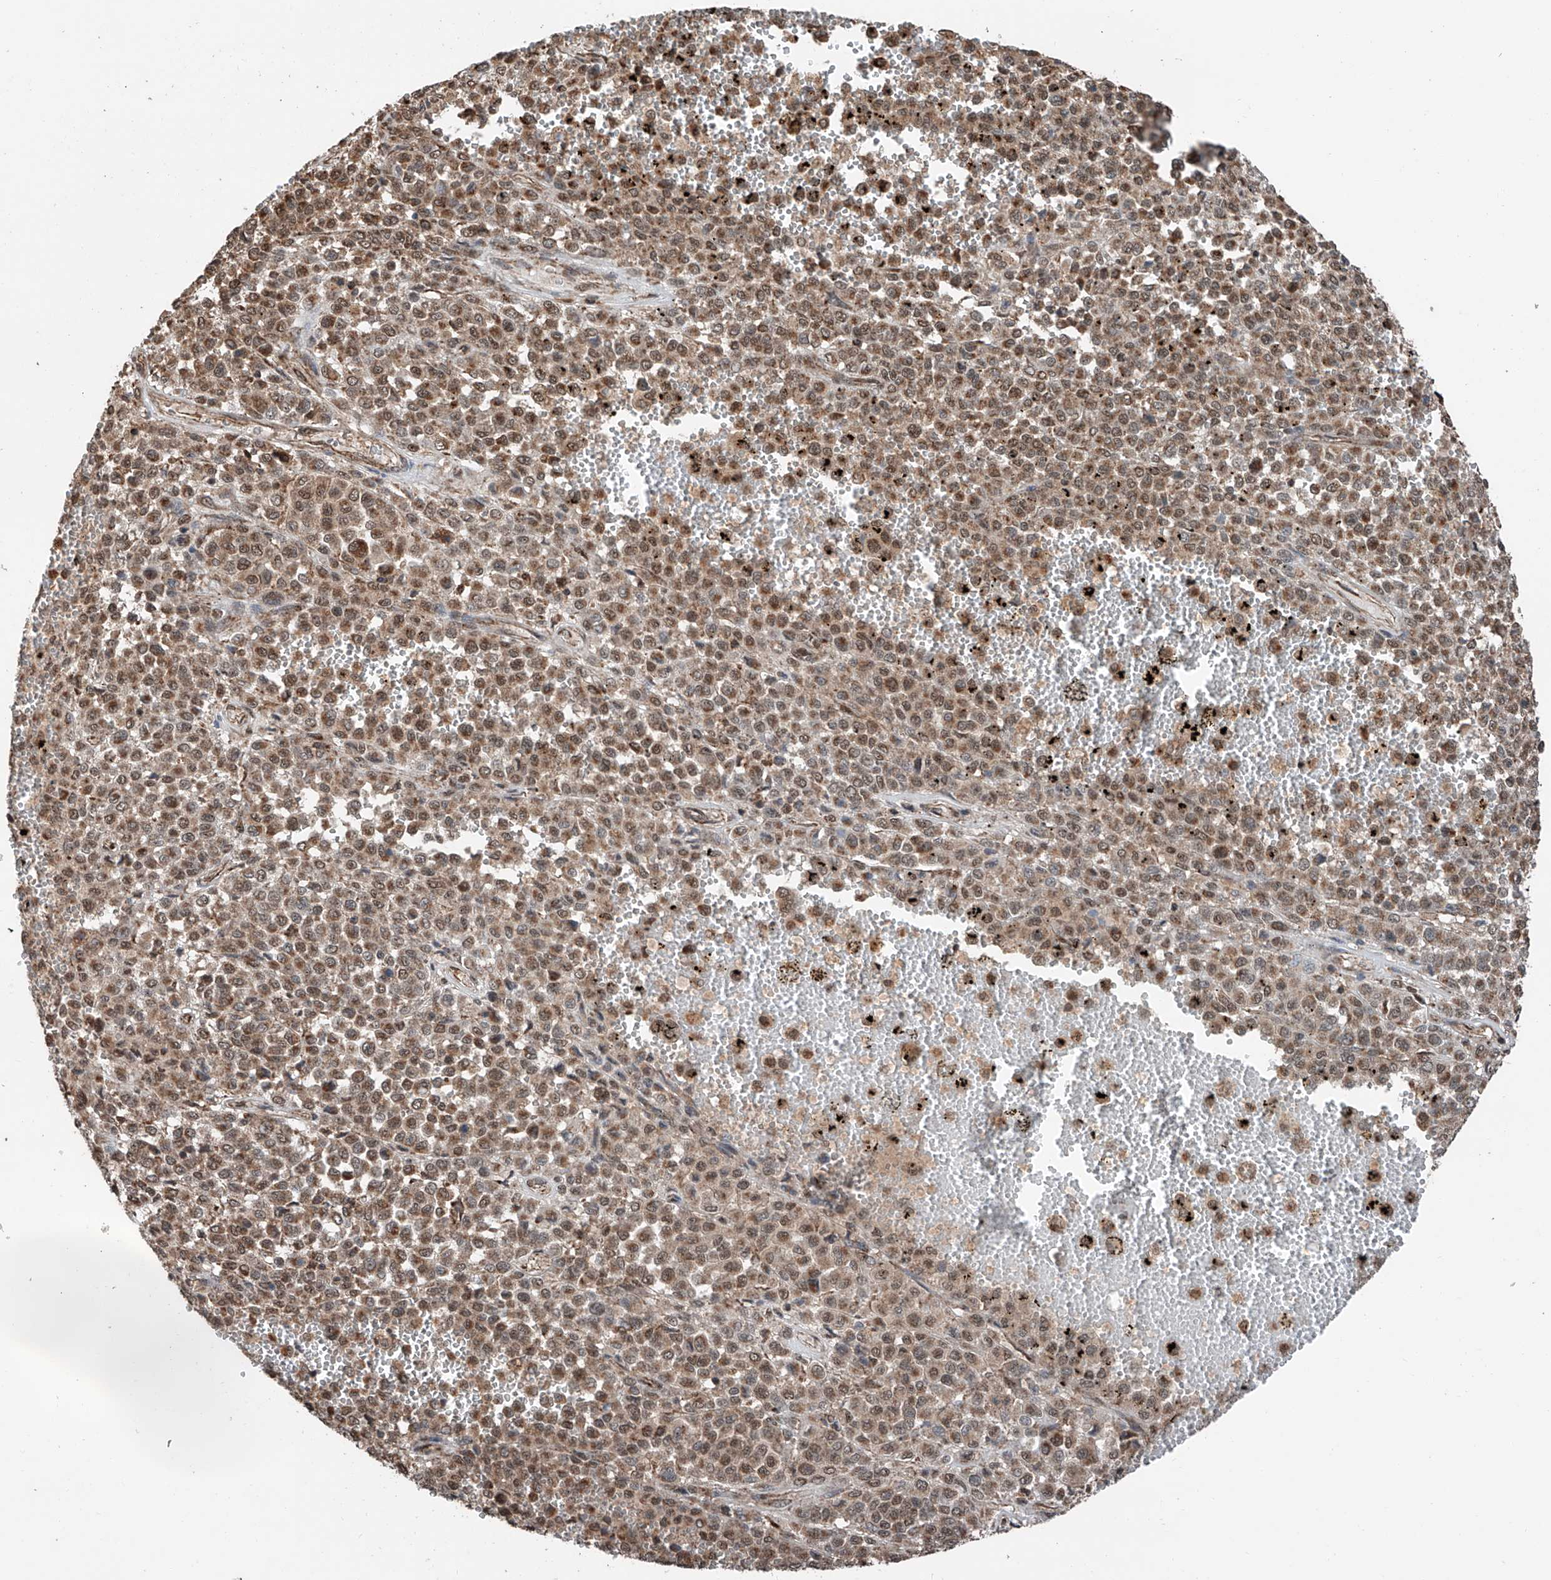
{"staining": {"intensity": "moderate", "quantity": ">75%", "location": "cytoplasmic/membranous,nuclear"}, "tissue": "melanoma", "cell_type": "Tumor cells", "image_type": "cancer", "snomed": [{"axis": "morphology", "description": "Malignant melanoma, Metastatic site"}, {"axis": "topography", "description": "Pancreas"}], "caption": "IHC micrograph of neoplastic tissue: melanoma stained using IHC shows medium levels of moderate protein expression localized specifically in the cytoplasmic/membranous and nuclear of tumor cells, appearing as a cytoplasmic/membranous and nuclear brown color.", "gene": "ZNF445", "patient": {"sex": "female", "age": 30}}